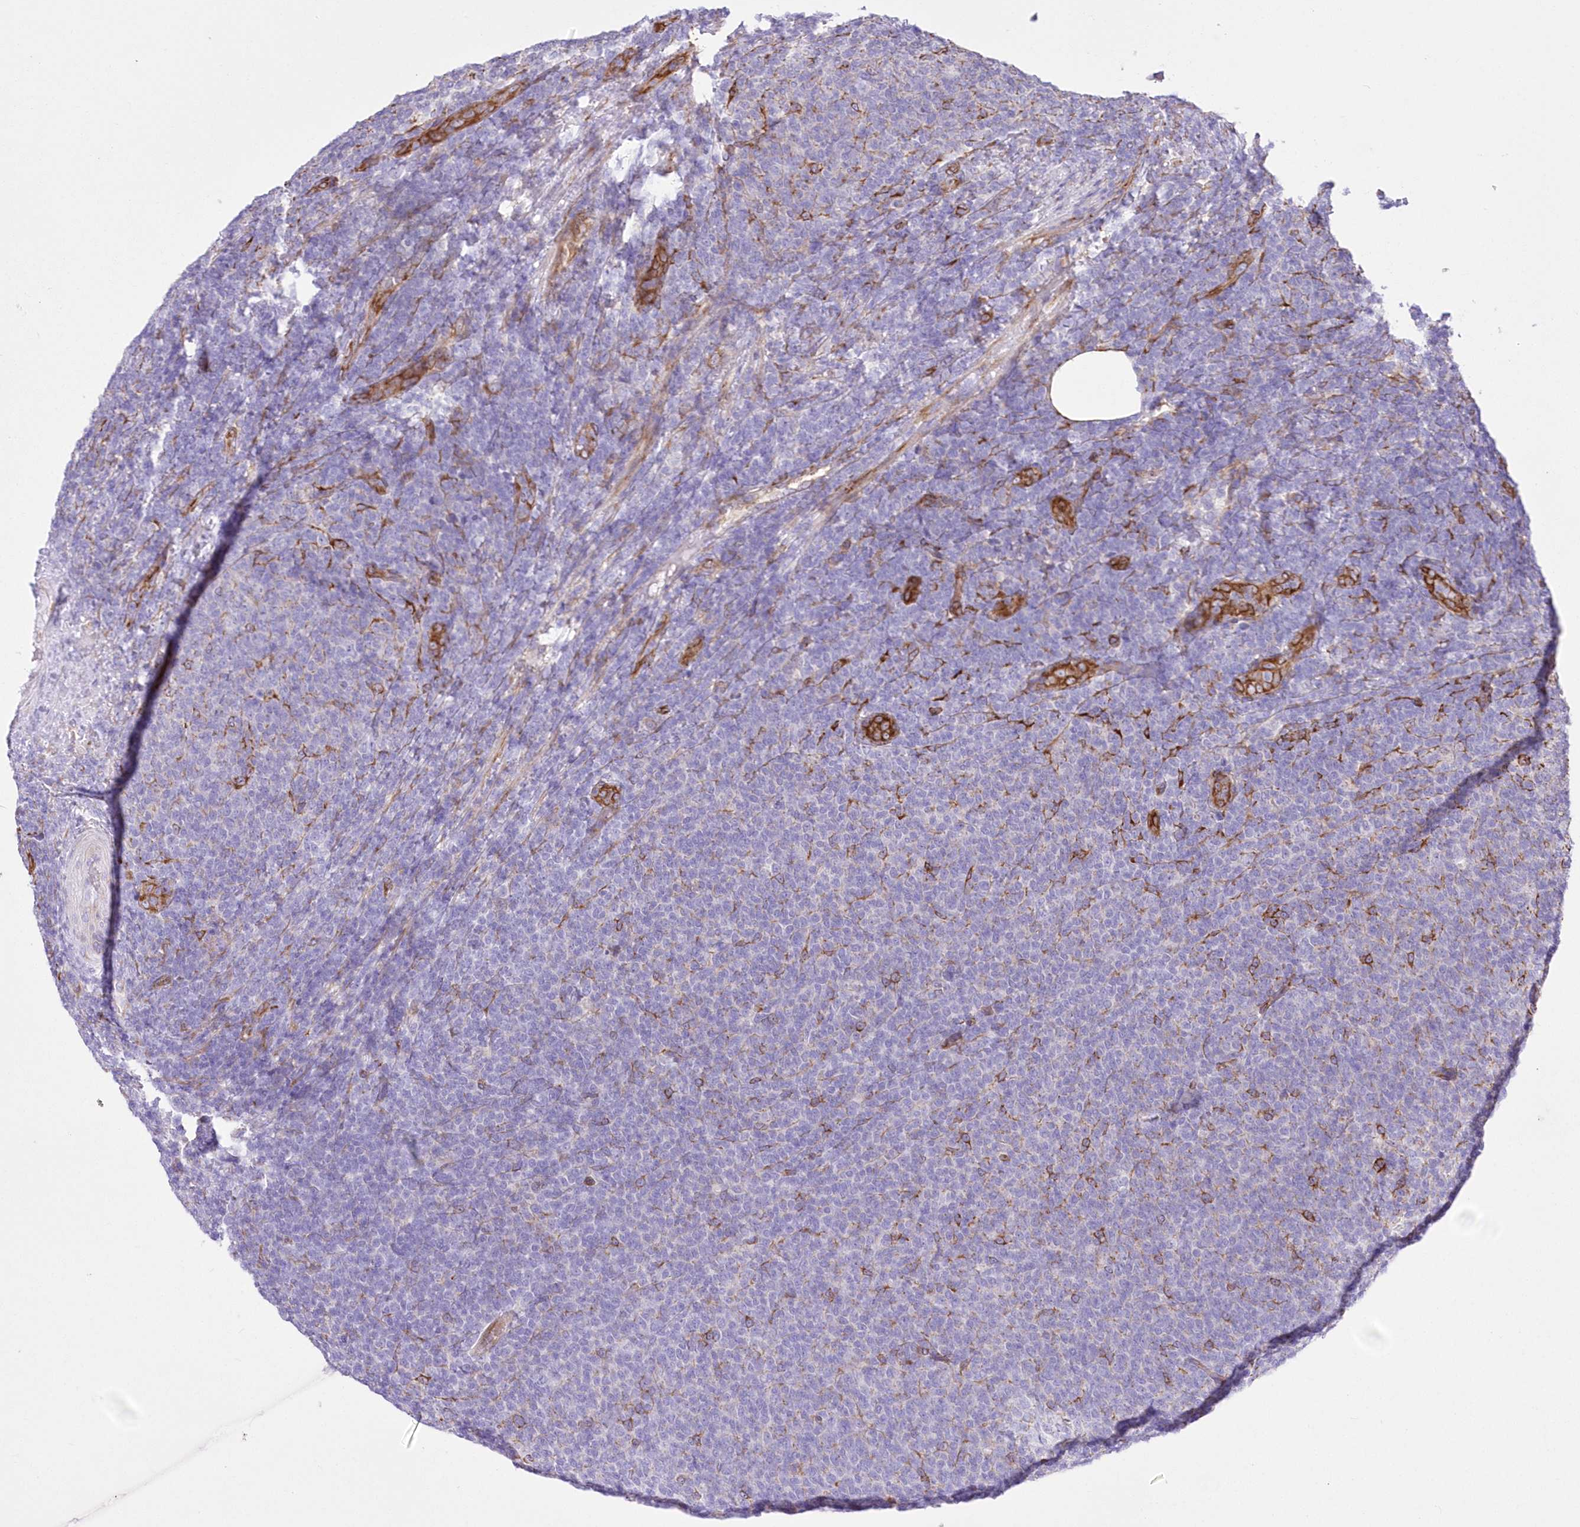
{"staining": {"intensity": "moderate", "quantity": "<25%", "location": "cytoplasmic/membranous"}, "tissue": "lymphoma", "cell_type": "Tumor cells", "image_type": "cancer", "snomed": [{"axis": "morphology", "description": "Malignant lymphoma, non-Hodgkin's type, Low grade"}, {"axis": "topography", "description": "Lymph node"}], "caption": "This photomicrograph exhibits malignant lymphoma, non-Hodgkin's type (low-grade) stained with immunohistochemistry to label a protein in brown. The cytoplasmic/membranous of tumor cells show moderate positivity for the protein. Nuclei are counter-stained blue.", "gene": "YTHDC2", "patient": {"sex": "male", "age": 66}}